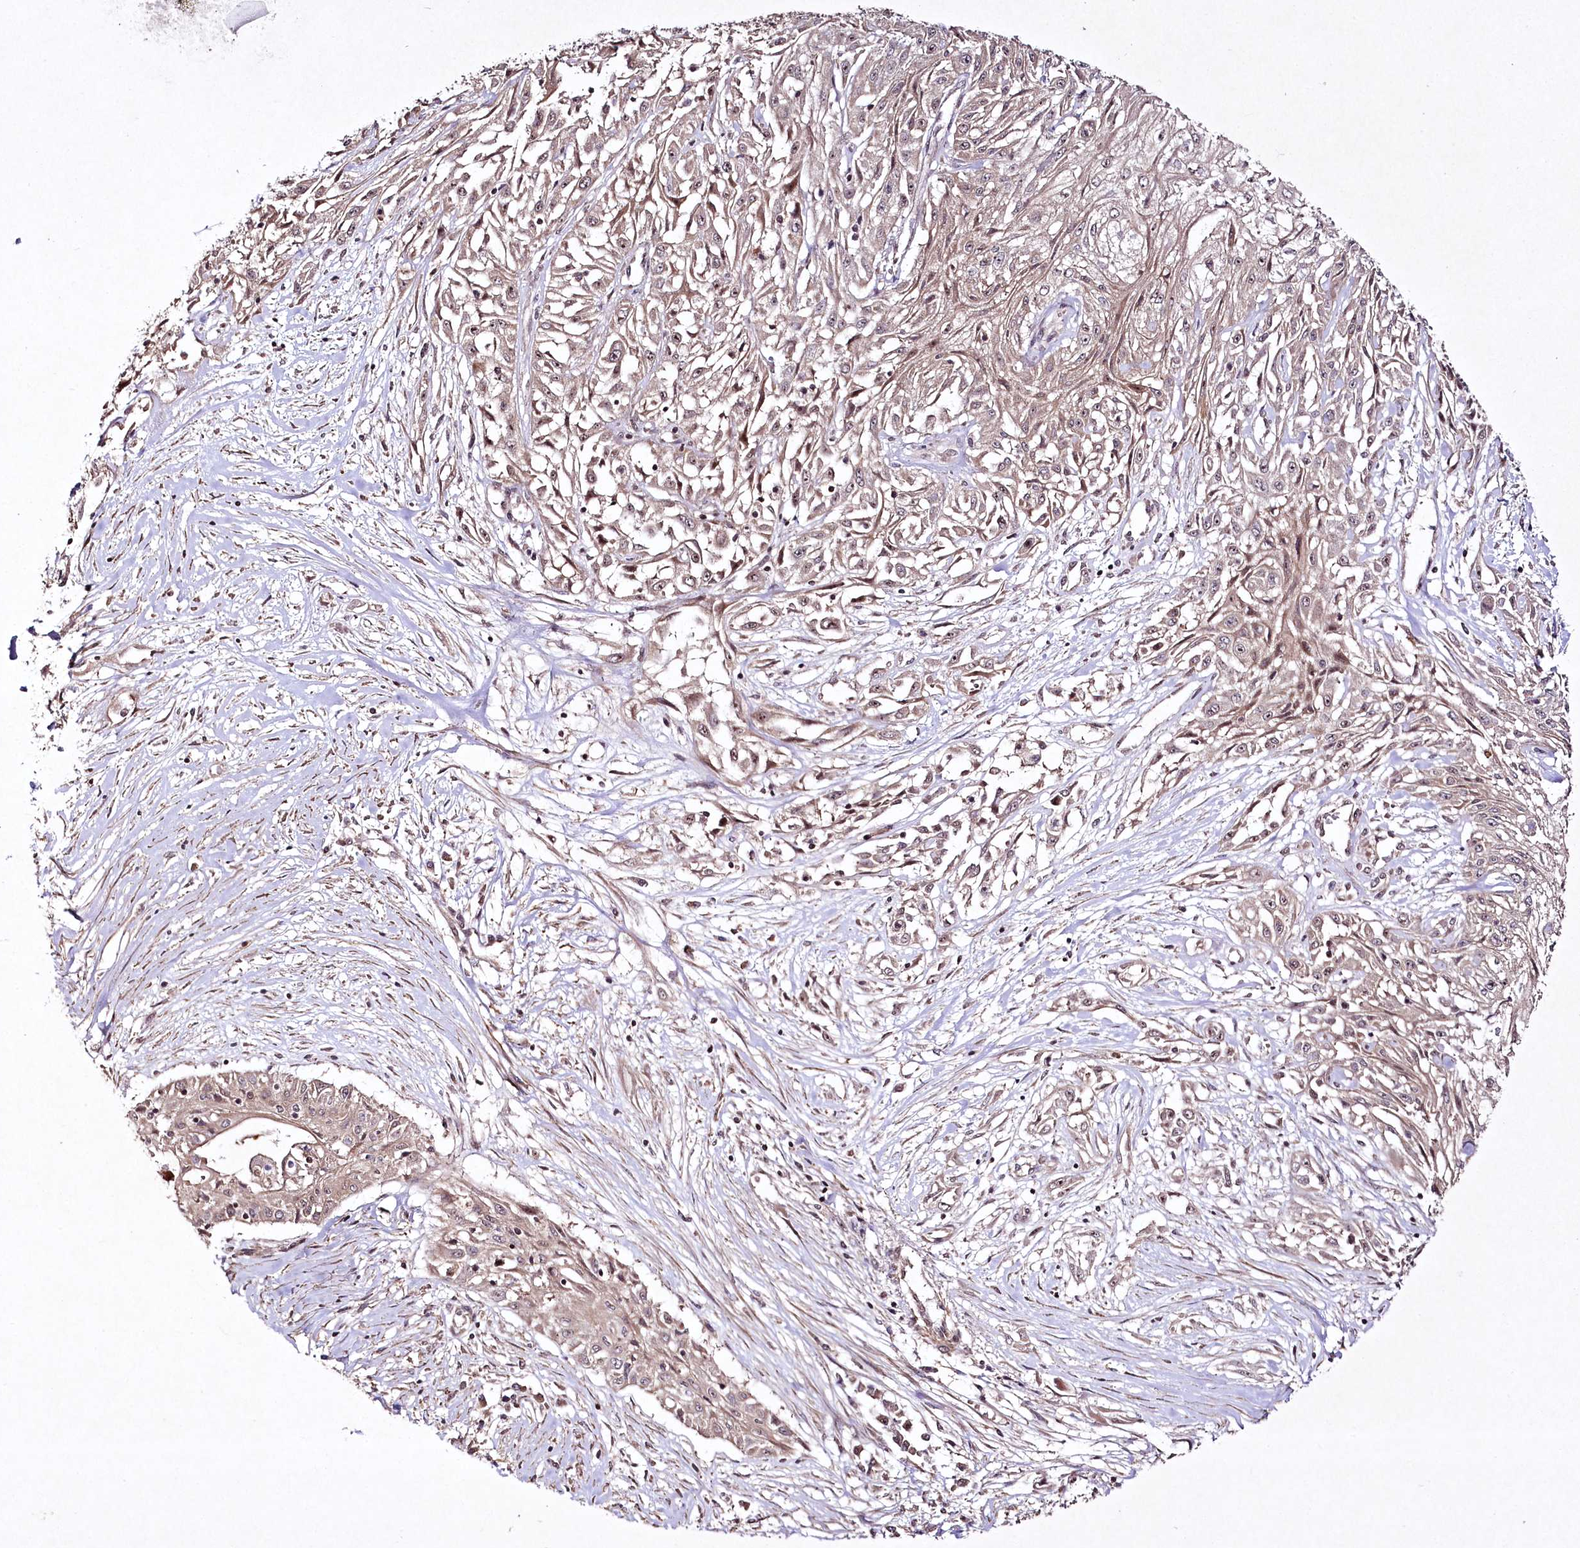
{"staining": {"intensity": "weak", "quantity": "<25%", "location": "nuclear"}, "tissue": "skin cancer", "cell_type": "Tumor cells", "image_type": "cancer", "snomed": [{"axis": "morphology", "description": "Squamous cell carcinoma, NOS"}, {"axis": "morphology", "description": "Squamous cell carcinoma, metastatic, NOS"}, {"axis": "topography", "description": "Skin"}, {"axis": "topography", "description": "Lymph node"}], "caption": "Immunohistochemical staining of human skin squamous cell carcinoma reveals no significant positivity in tumor cells.", "gene": "CCDC59", "patient": {"sex": "male", "age": 75}}